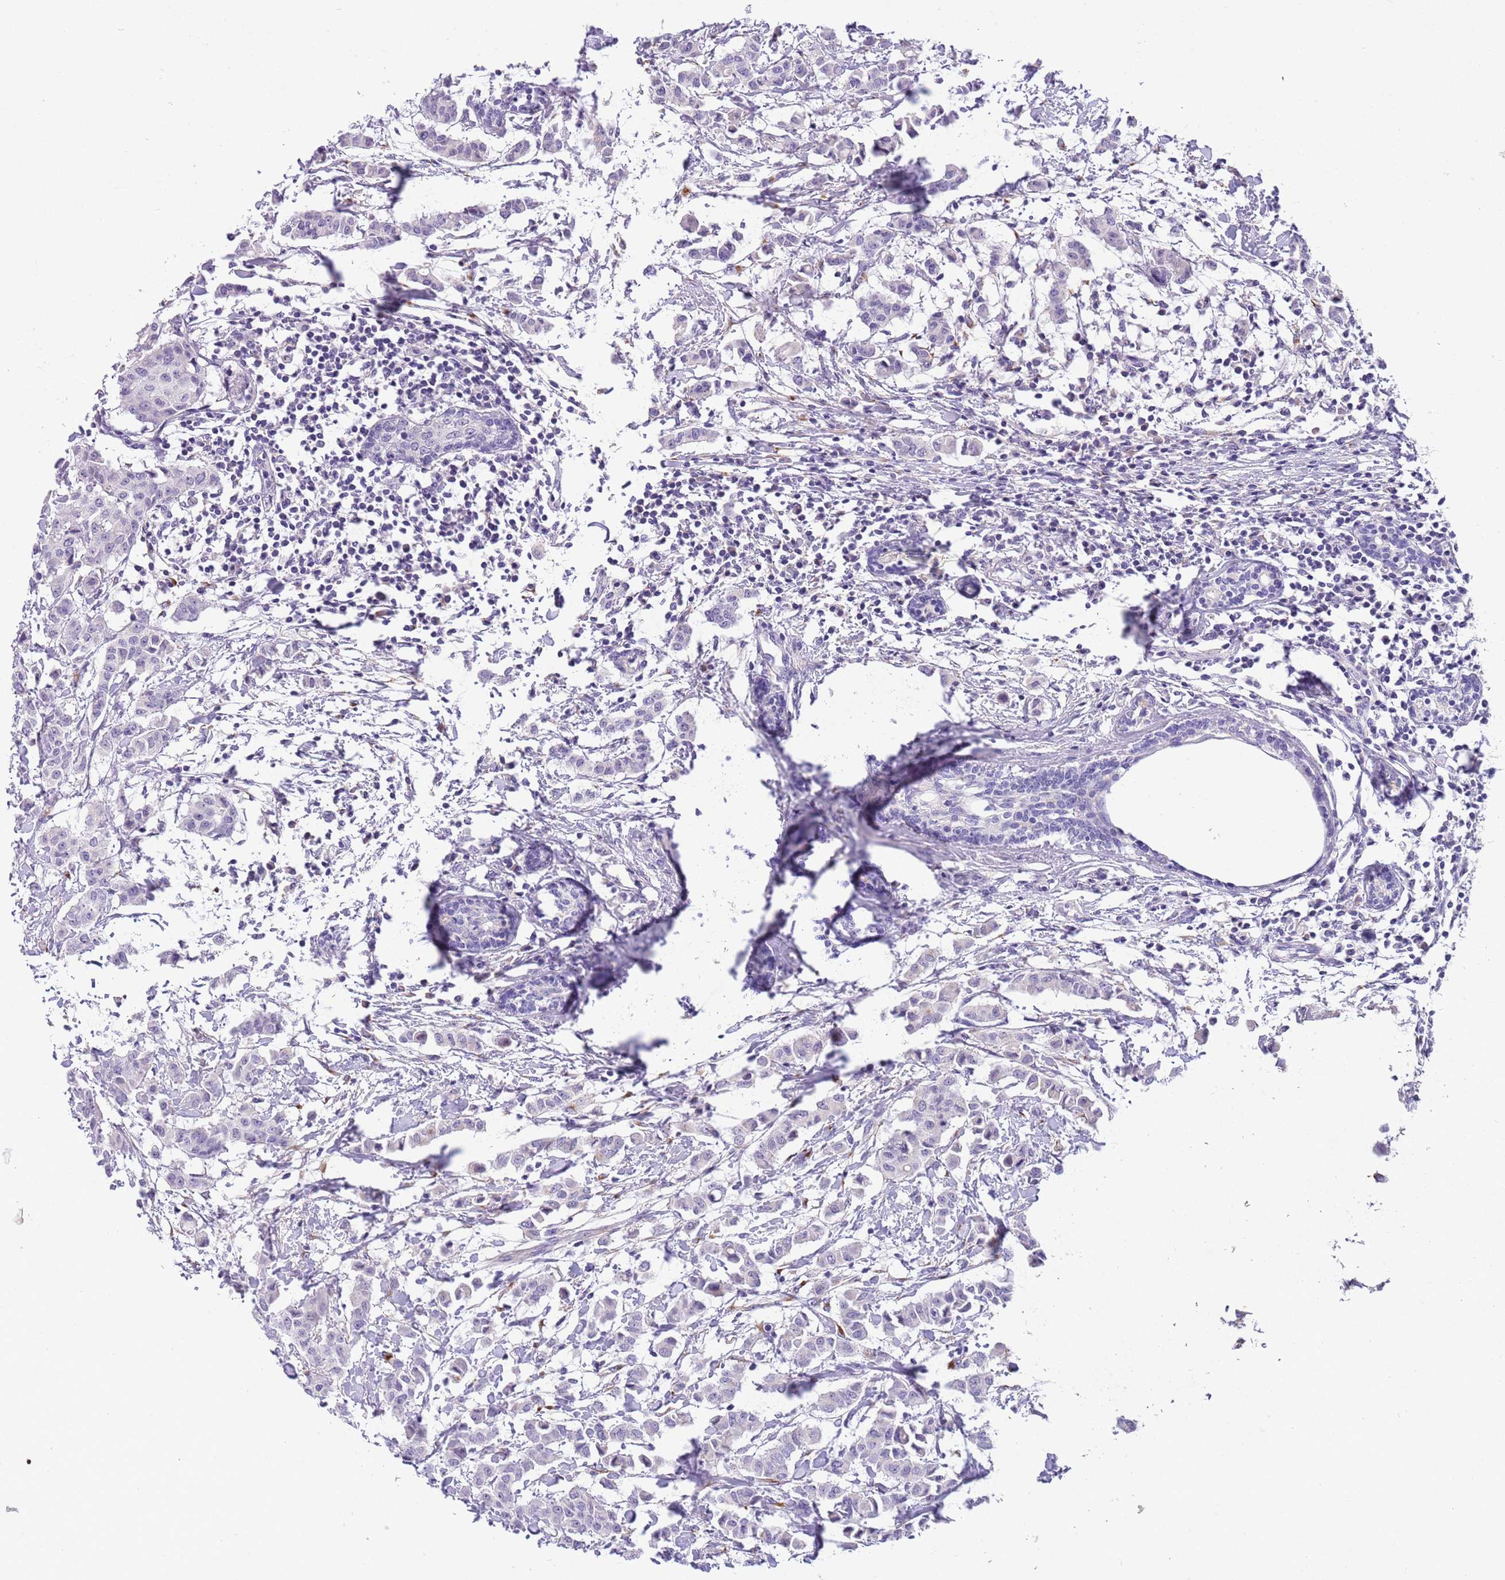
{"staining": {"intensity": "negative", "quantity": "none", "location": "none"}, "tissue": "breast cancer", "cell_type": "Tumor cells", "image_type": "cancer", "snomed": [{"axis": "morphology", "description": "Duct carcinoma"}, {"axis": "topography", "description": "Breast"}], "caption": "Breast cancer (infiltrating ductal carcinoma) was stained to show a protein in brown. There is no significant positivity in tumor cells.", "gene": "CFAP73", "patient": {"sex": "female", "age": 40}}